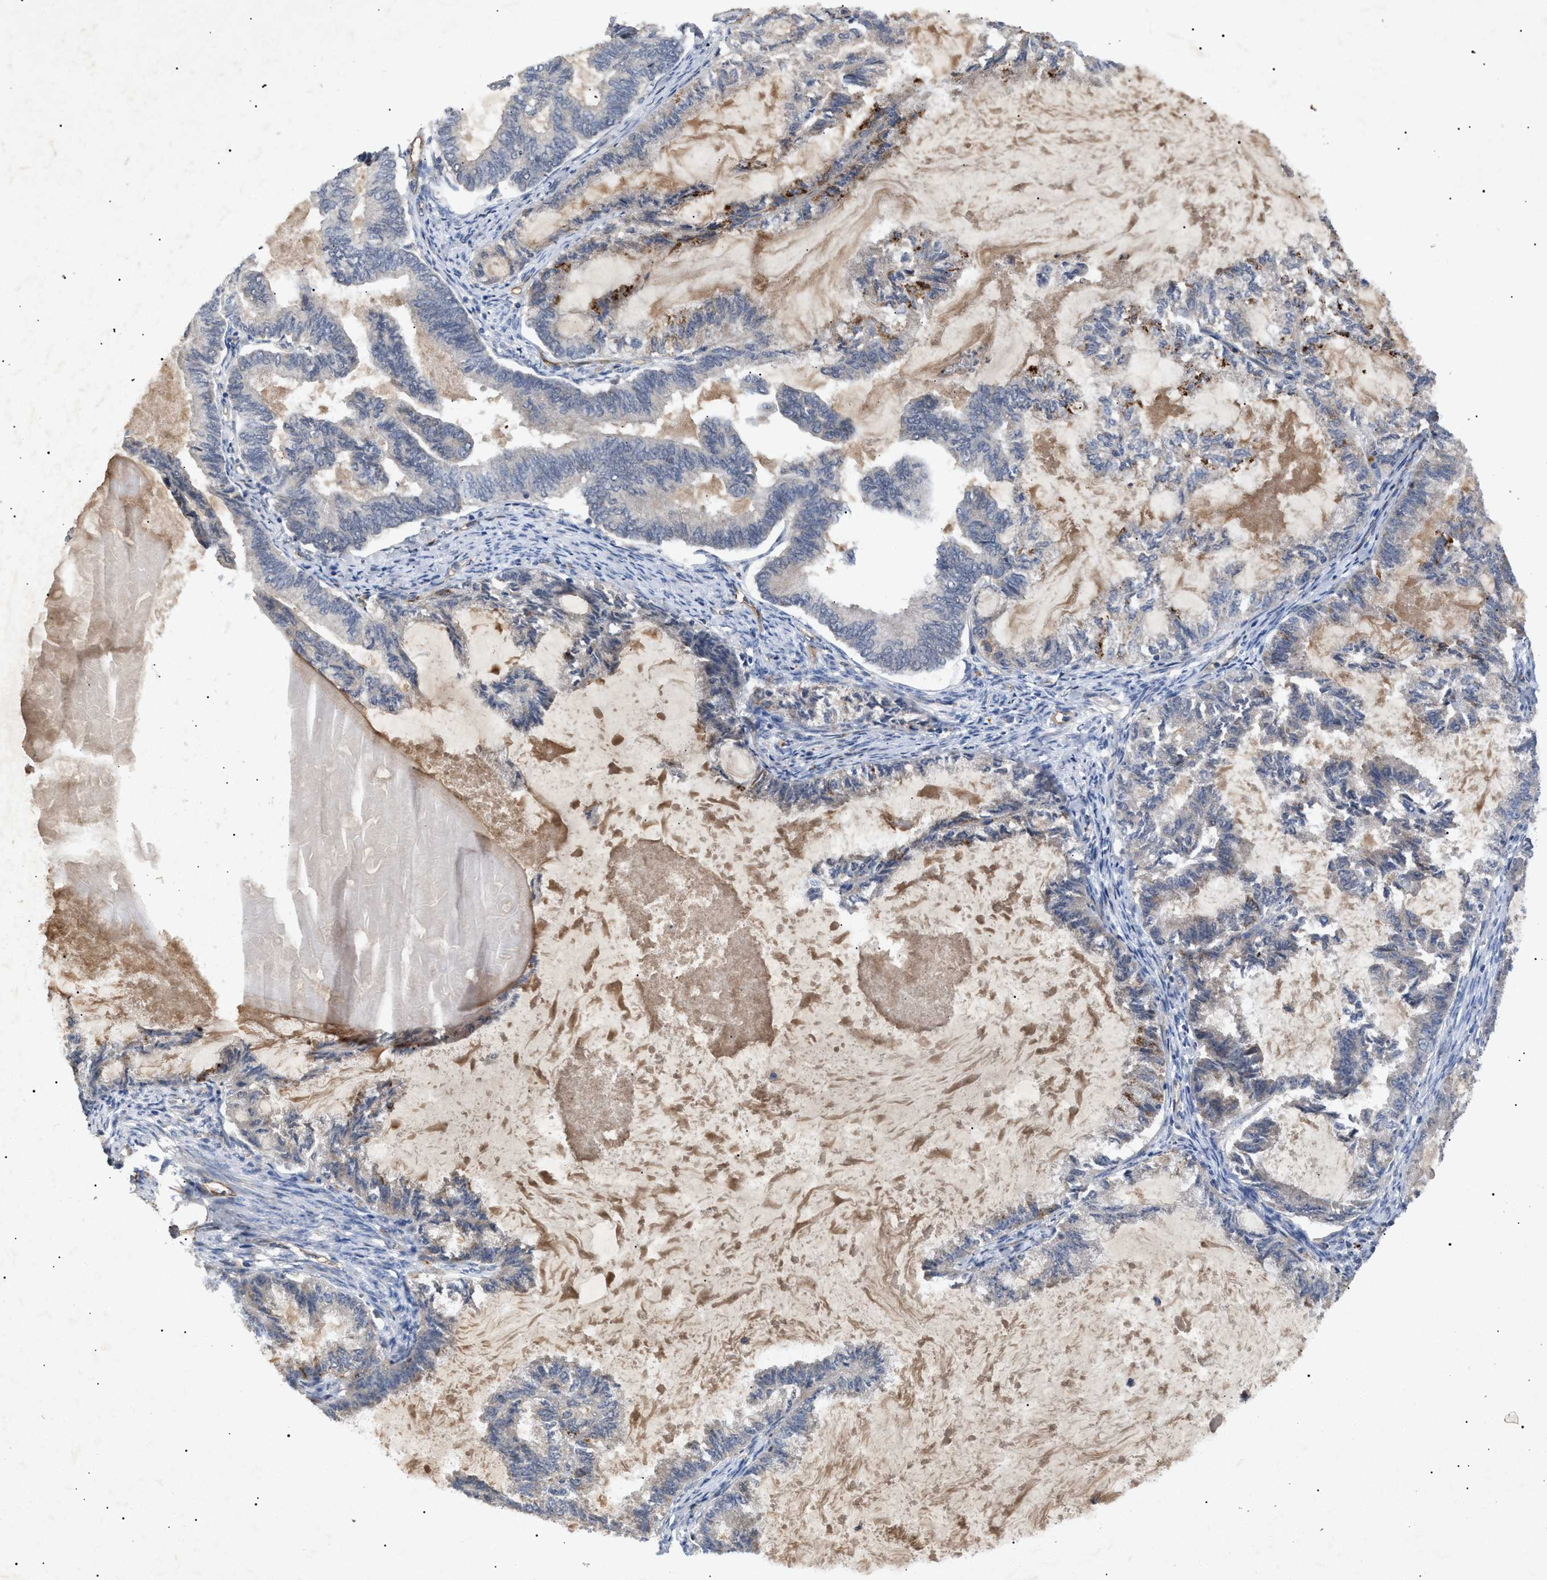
{"staining": {"intensity": "moderate", "quantity": "<25%", "location": "cytoplasmic/membranous"}, "tissue": "endometrial cancer", "cell_type": "Tumor cells", "image_type": "cancer", "snomed": [{"axis": "morphology", "description": "Adenocarcinoma, NOS"}, {"axis": "topography", "description": "Endometrium"}], "caption": "Endometrial cancer (adenocarcinoma) stained with a protein marker displays moderate staining in tumor cells.", "gene": "SIRT5", "patient": {"sex": "female", "age": 86}}